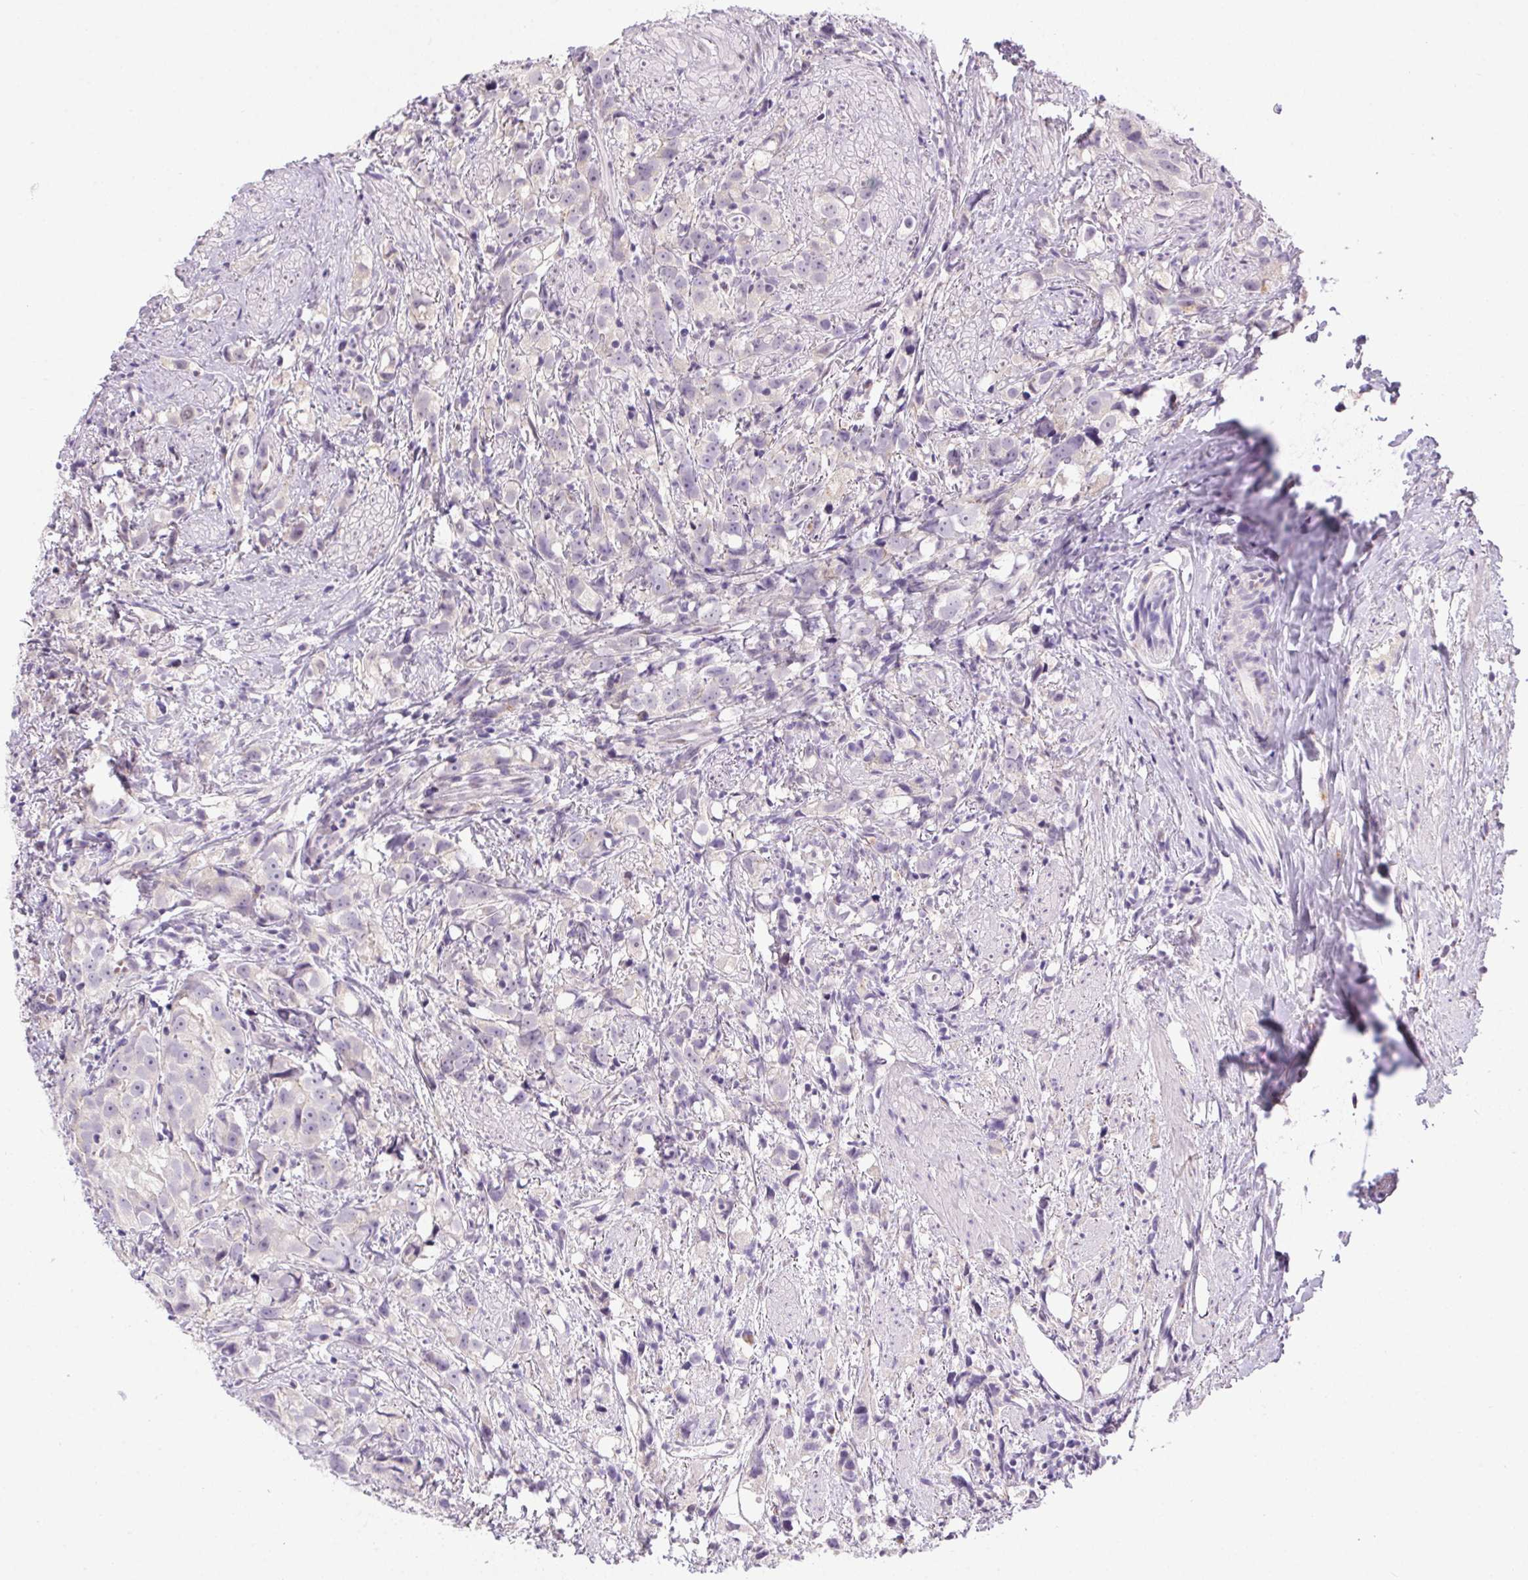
{"staining": {"intensity": "negative", "quantity": "none", "location": "none"}, "tissue": "prostate cancer", "cell_type": "Tumor cells", "image_type": "cancer", "snomed": [{"axis": "morphology", "description": "Adenocarcinoma, High grade"}, {"axis": "topography", "description": "Prostate"}], "caption": "An image of prostate adenocarcinoma (high-grade) stained for a protein shows no brown staining in tumor cells.", "gene": "SP9", "patient": {"sex": "male", "age": 68}}